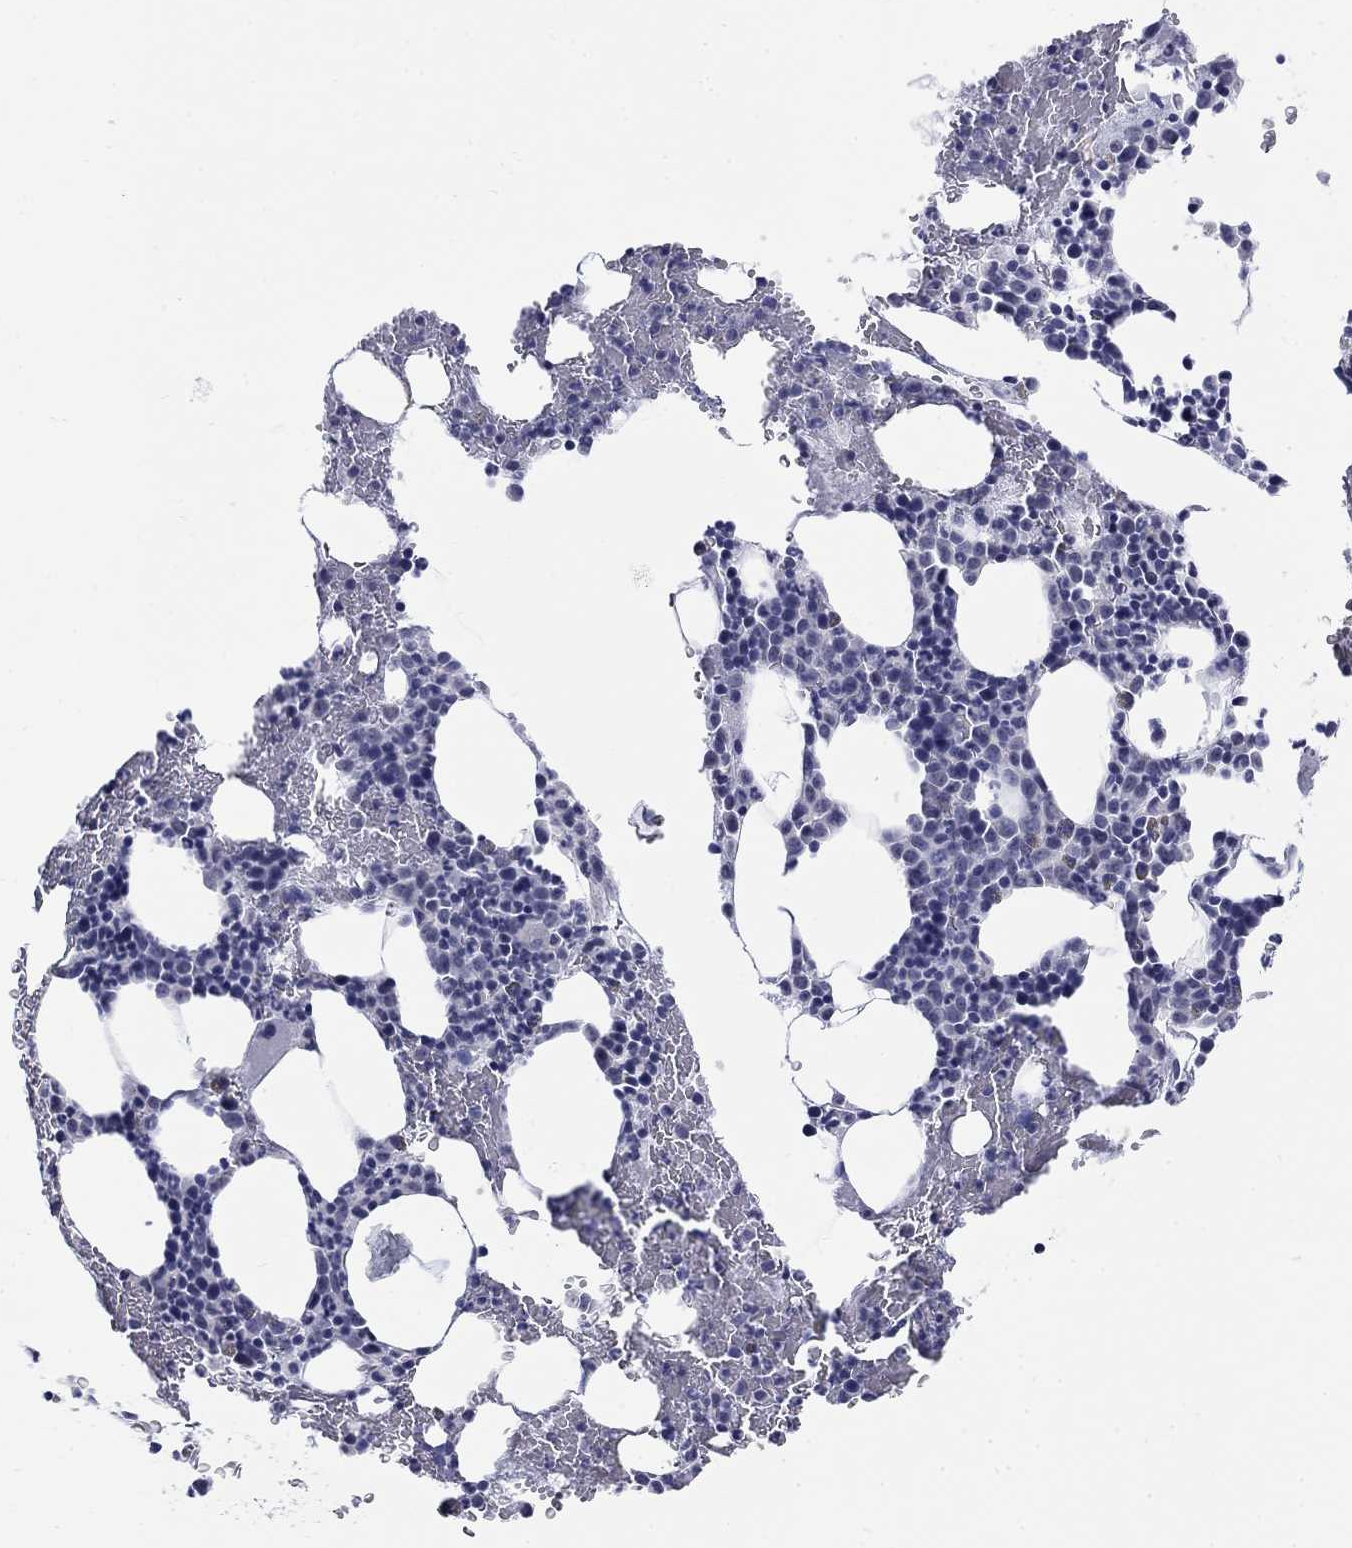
{"staining": {"intensity": "negative", "quantity": "none", "location": "none"}, "tissue": "bone marrow", "cell_type": "Hematopoietic cells", "image_type": "normal", "snomed": [{"axis": "morphology", "description": "Normal tissue, NOS"}, {"axis": "topography", "description": "Bone marrow"}], "caption": "IHC of unremarkable human bone marrow displays no expression in hematopoietic cells.", "gene": "ECEL1", "patient": {"sex": "male", "age": 83}}